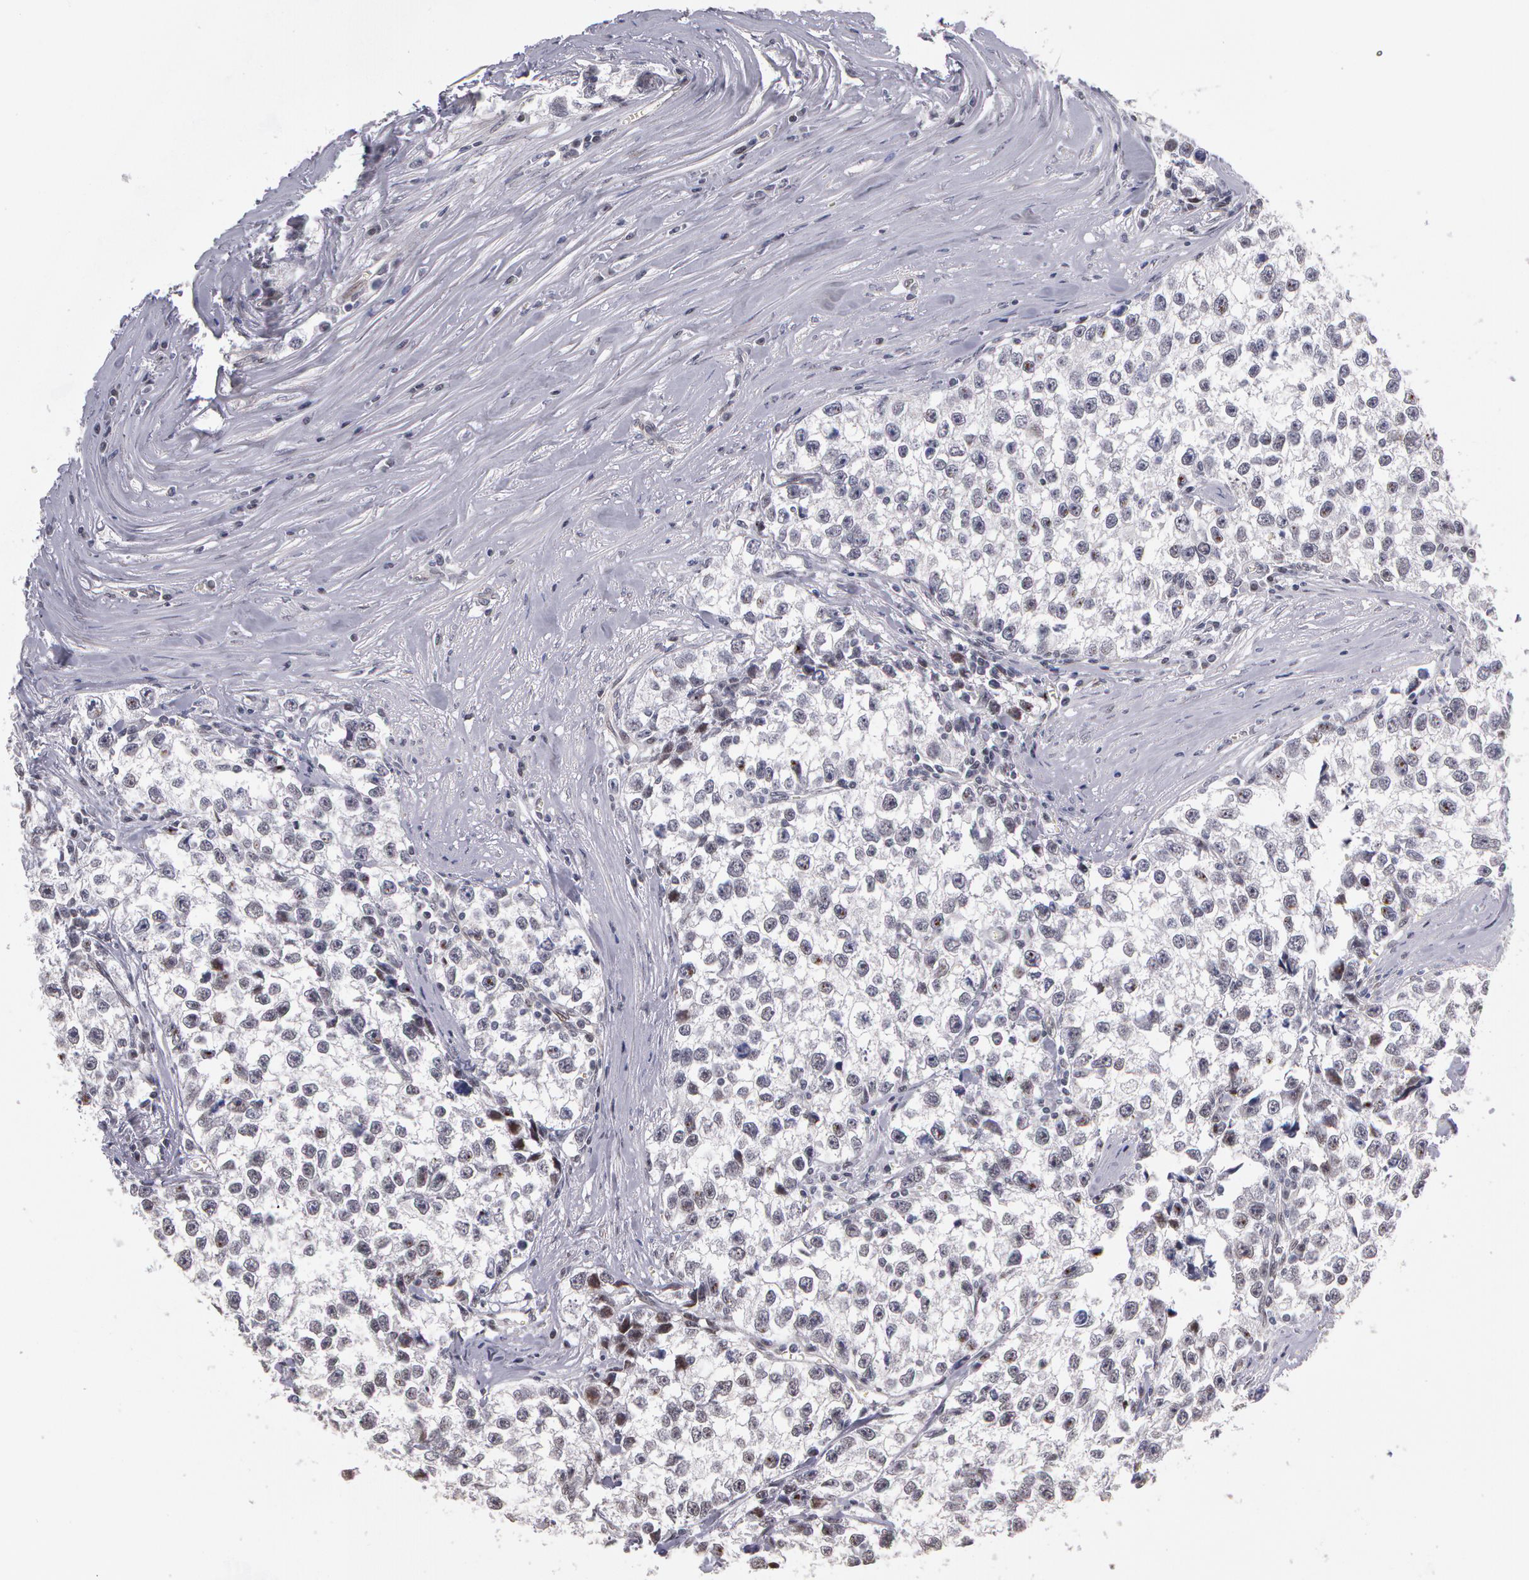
{"staining": {"intensity": "negative", "quantity": "none", "location": "none"}, "tissue": "testis cancer", "cell_type": "Tumor cells", "image_type": "cancer", "snomed": [{"axis": "morphology", "description": "Seminoma, NOS"}, {"axis": "morphology", "description": "Carcinoma, Embryonal, NOS"}, {"axis": "topography", "description": "Testis"}], "caption": "DAB (3,3'-diaminobenzidine) immunohistochemical staining of testis cancer (embryonal carcinoma) demonstrates no significant positivity in tumor cells.", "gene": "PRICKLE1", "patient": {"sex": "male", "age": 30}}